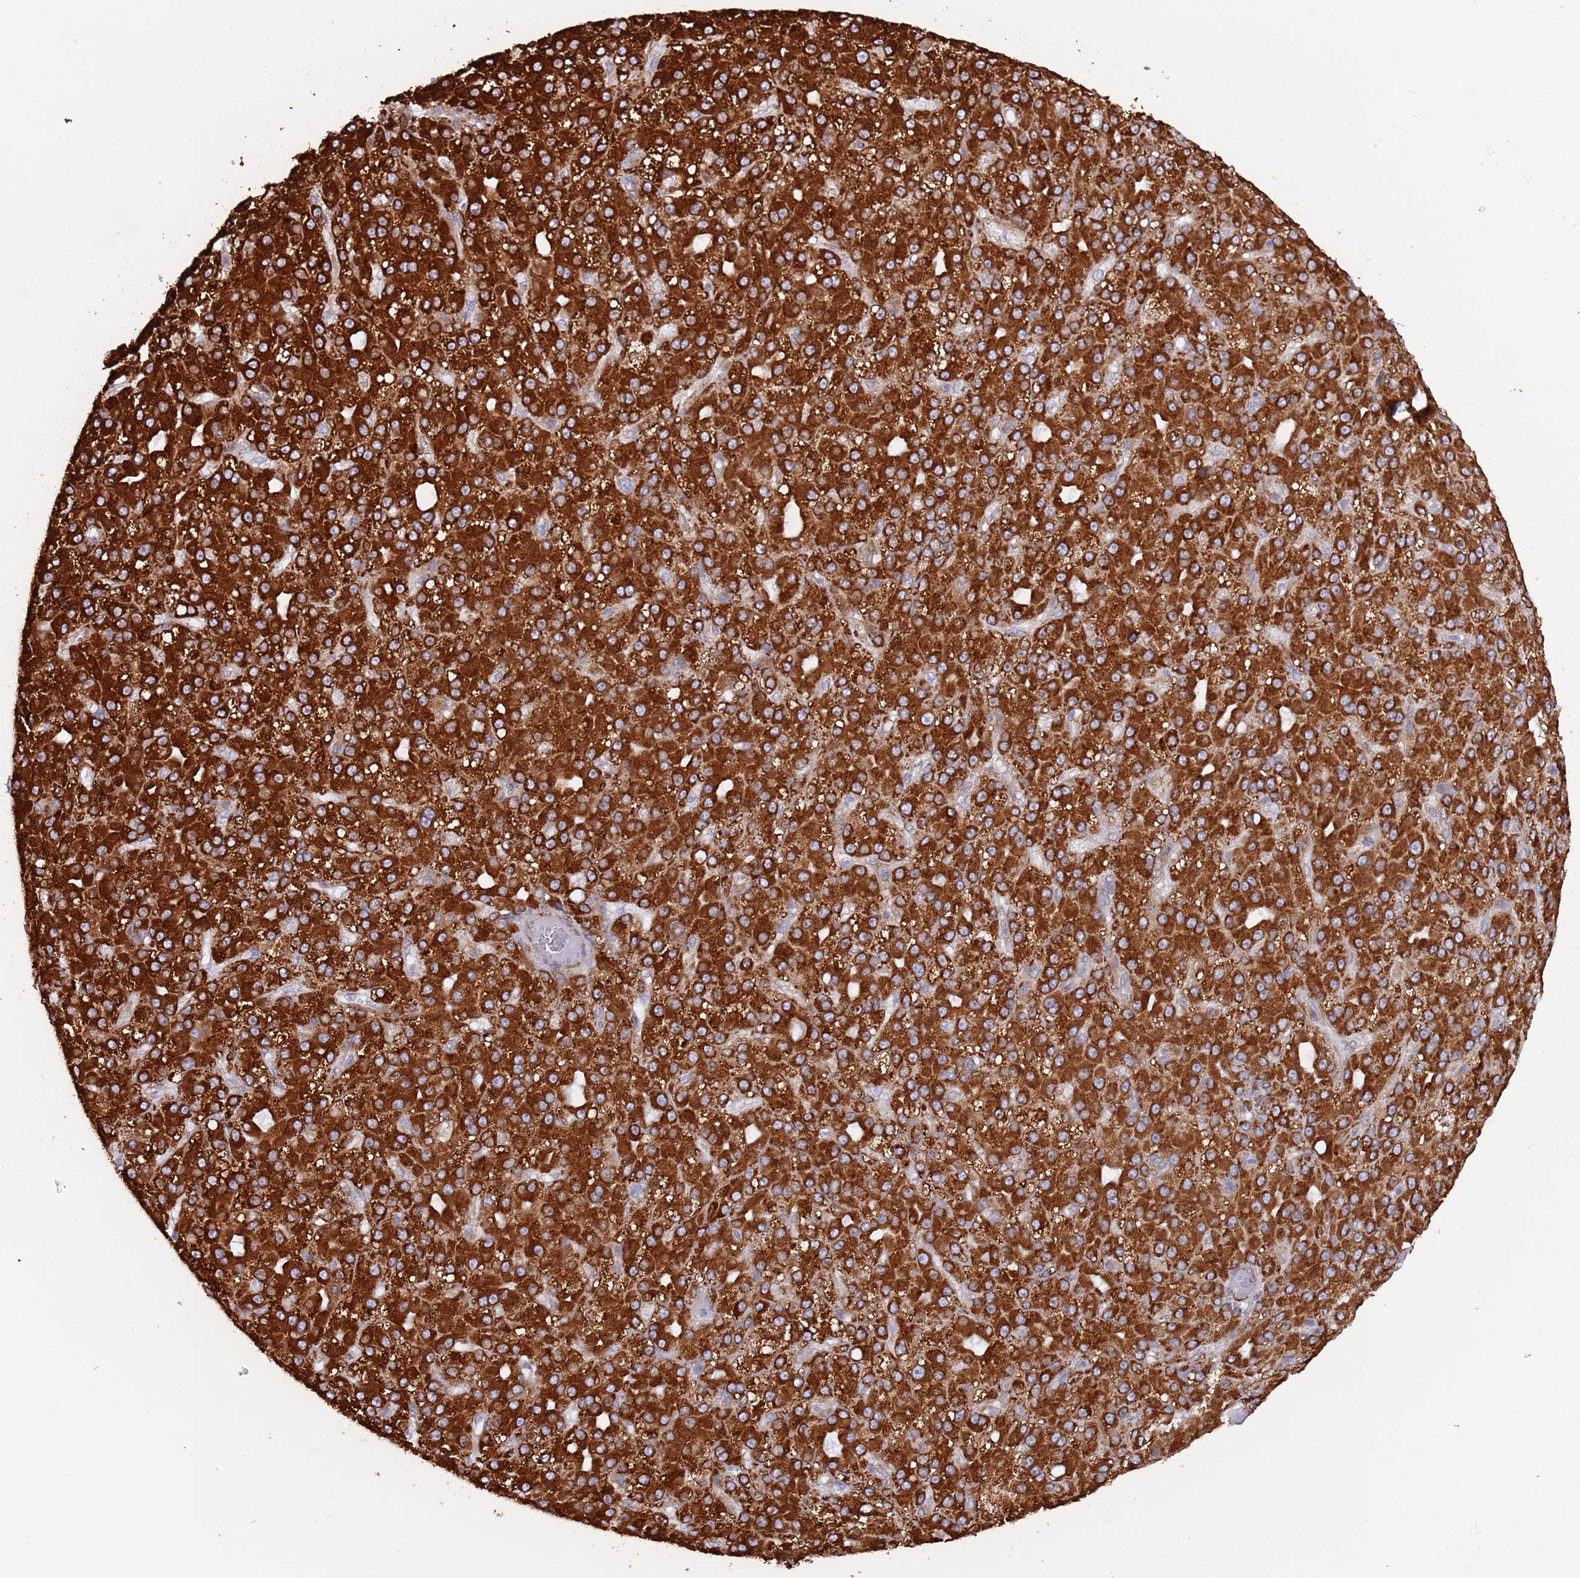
{"staining": {"intensity": "strong", "quantity": ">75%", "location": "cytoplasmic/membranous"}, "tissue": "liver cancer", "cell_type": "Tumor cells", "image_type": "cancer", "snomed": [{"axis": "morphology", "description": "Carcinoma, Hepatocellular, NOS"}, {"axis": "topography", "description": "Liver"}], "caption": "Brown immunohistochemical staining in human liver cancer displays strong cytoplasmic/membranous positivity in about >75% of tumor cells.", "gene": "ZNF844", "patient": {"sex": "male", "age": 67}}